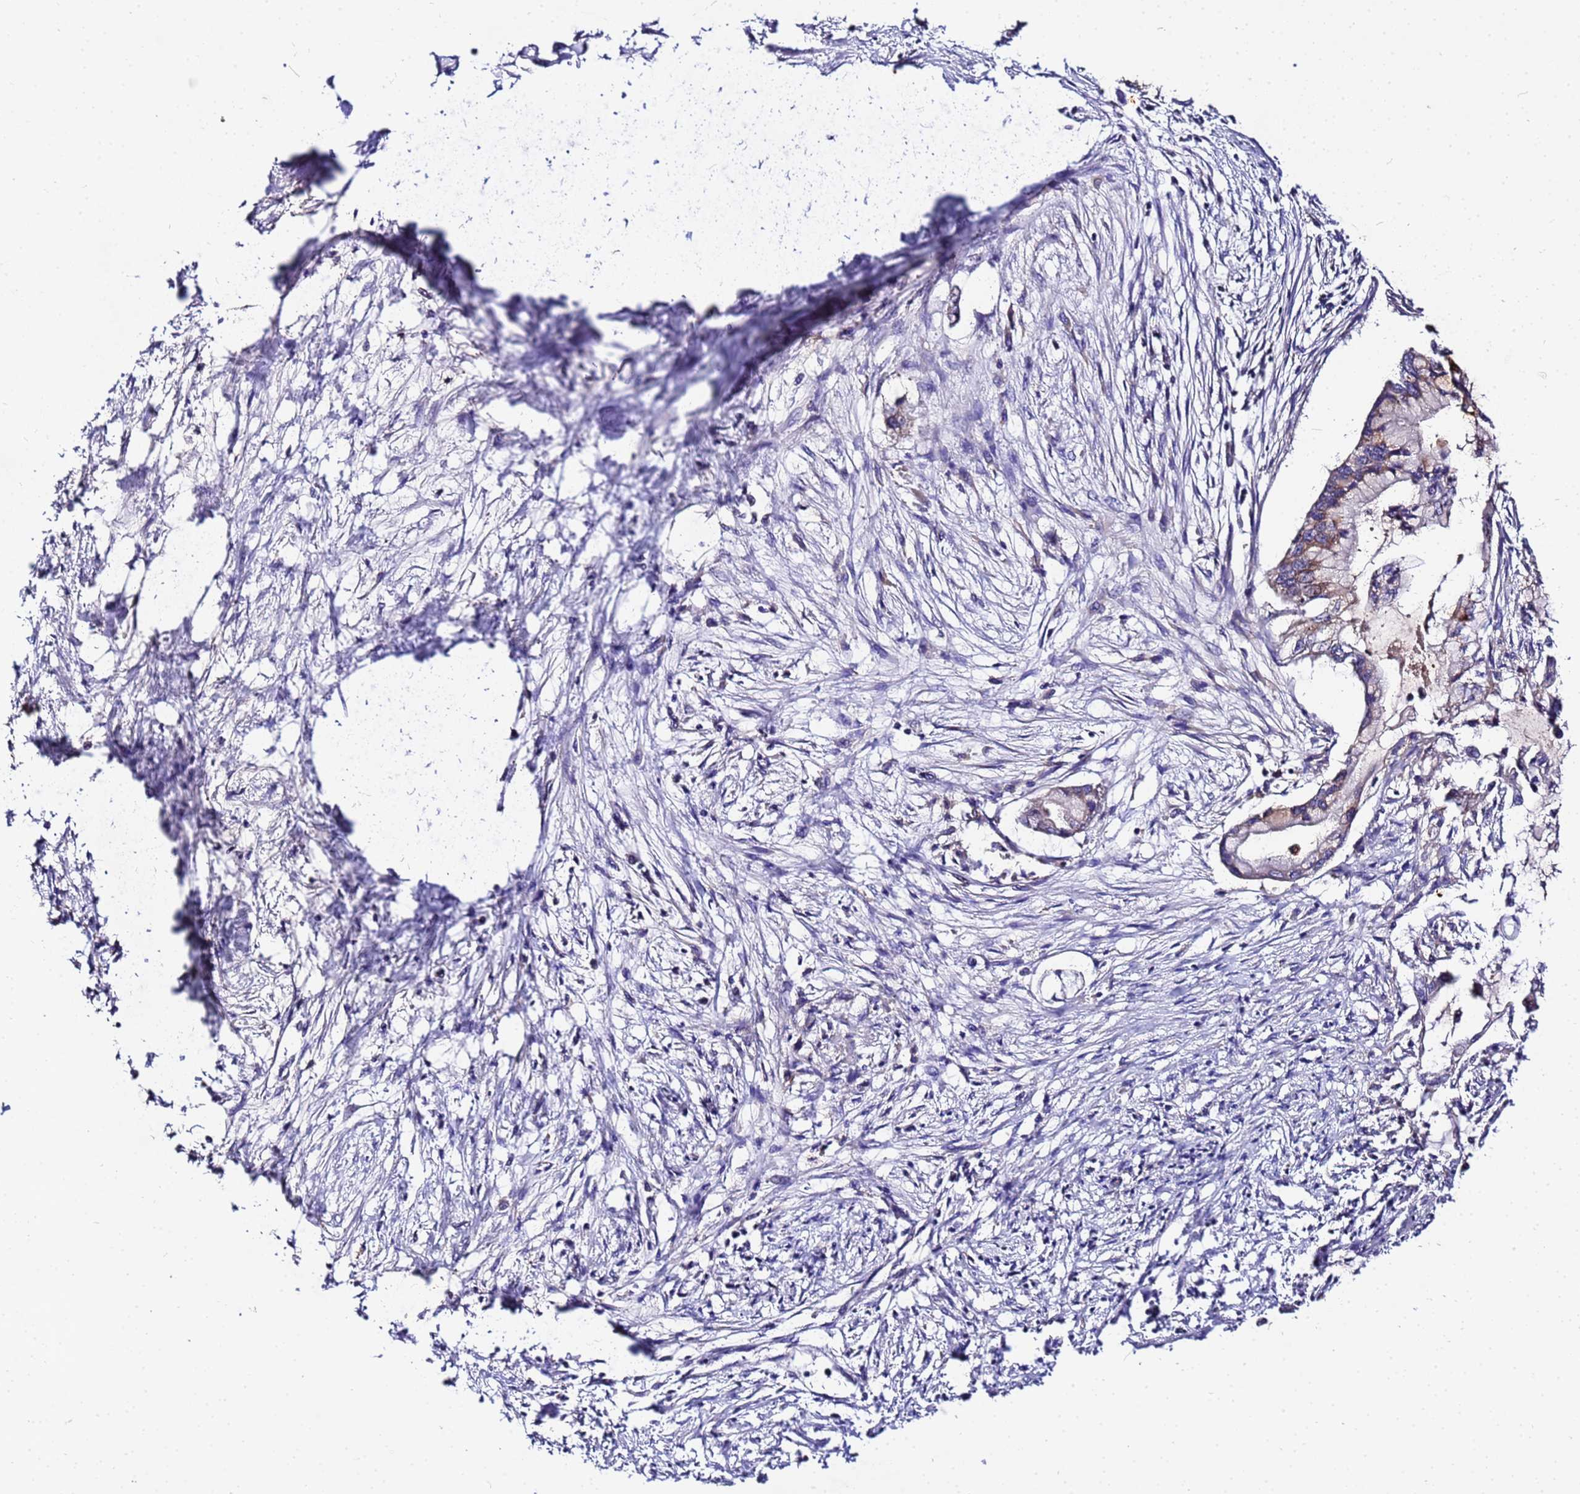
{"staining": {"intensity": "moderate", "quantity": "25%-75%", "location": "cytoplasmic/membranous"}, "tissue": "pancreatic cancer", "cell_type": "Tumor cells", "image_type": "cancer", "snomed": [{"axis": "morphology", "description": "Adenocarcinoma, NOS"}, {"axis": "topography", "description": "Pancreas"}], "caption": "Immunohistochemistry staining of adenocarcinoma (pancreatic), which exhibits medium levels of moderate cytoplasmic/membranous expression in approximately 25%-75% of tumor cells indicating moderate cytoplasmic/membranous protein staining. The staining was performed using DAB (brown) for protein detection and nuclei were counterstained in hematoxylin (blue).", "gene": "MTERF1", "patient": {"sex": "male", "age": 48}}